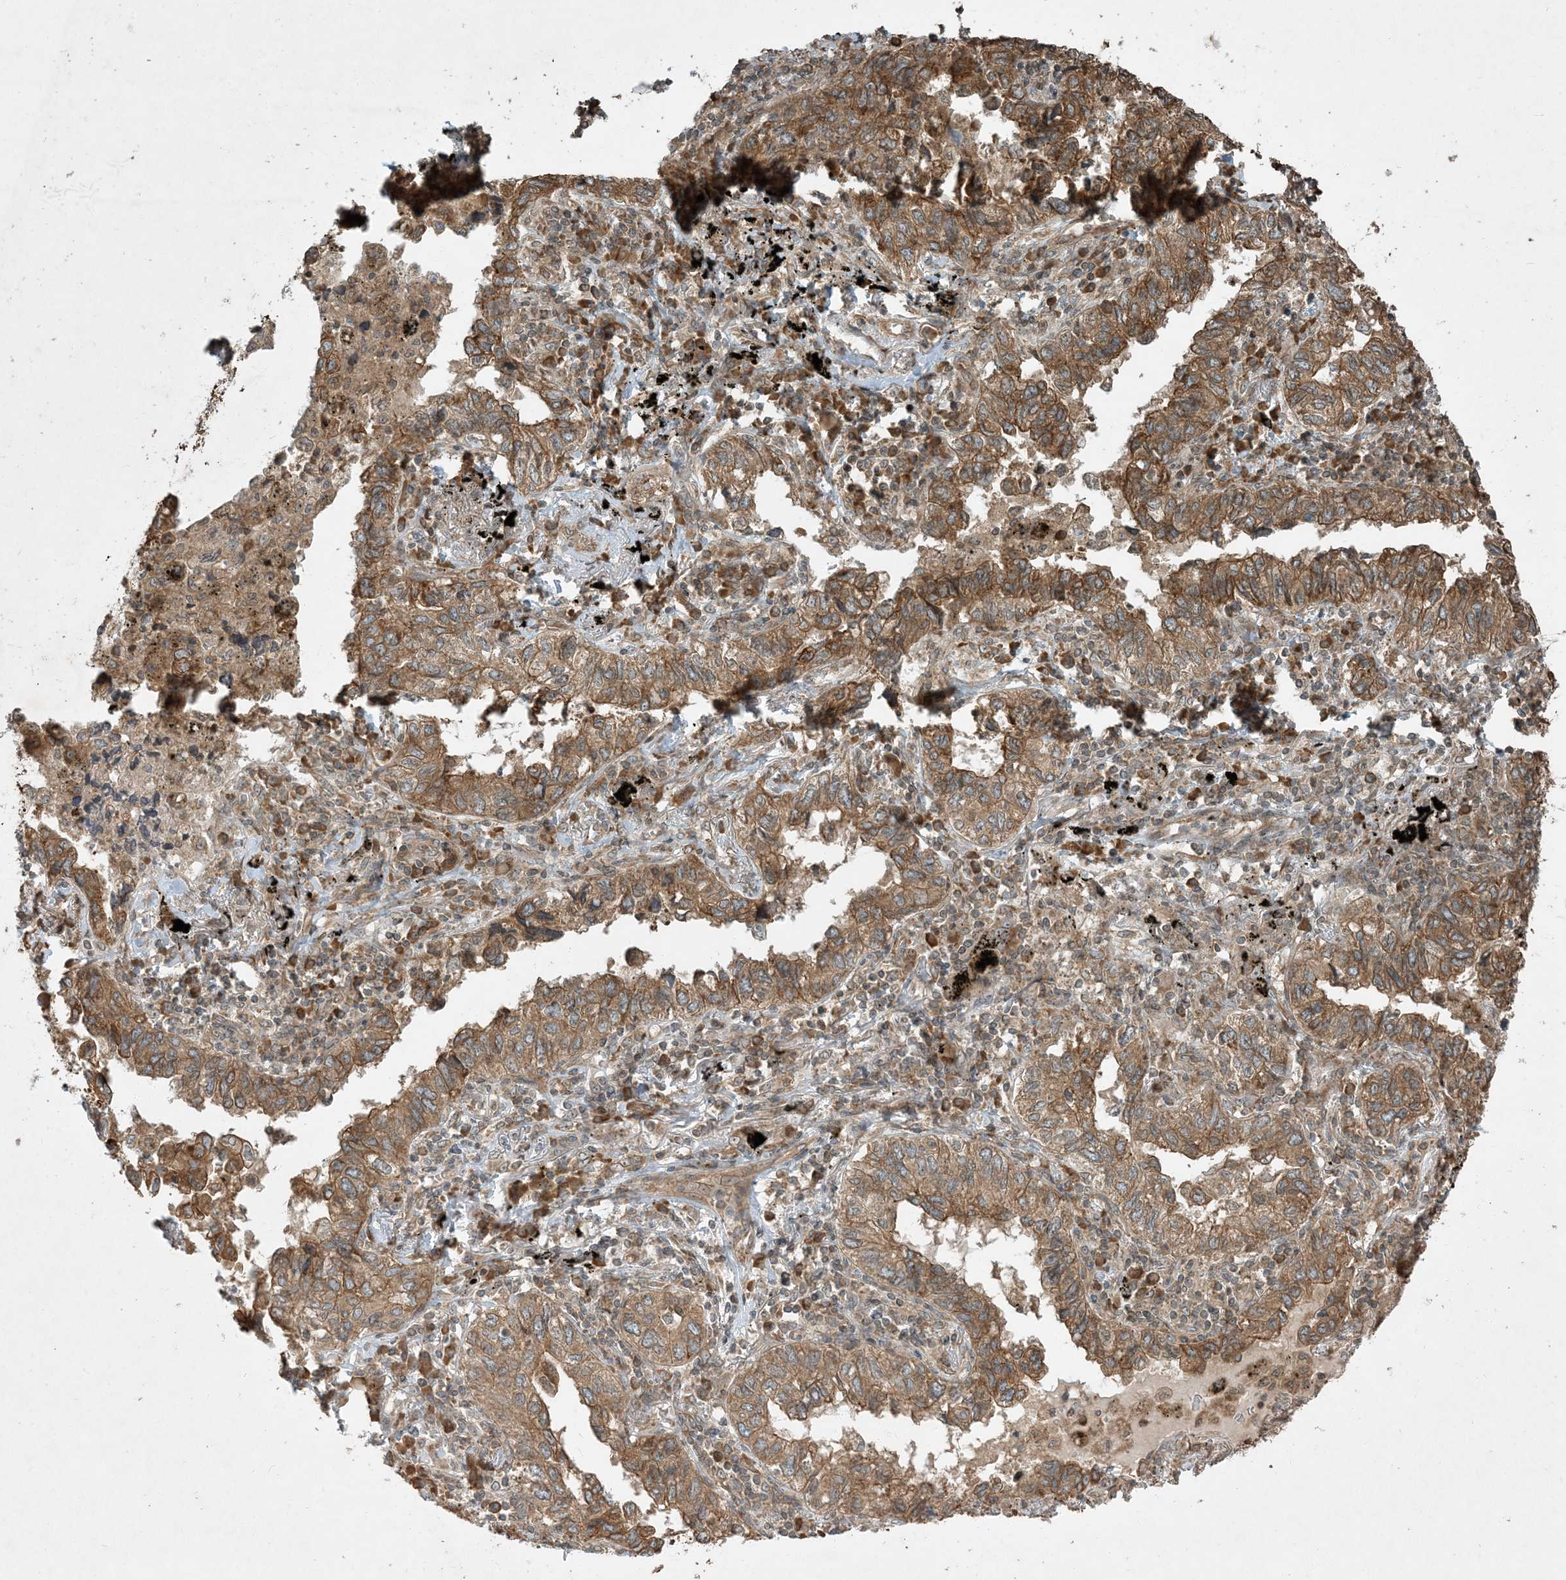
{"staining": {"intensity": "moderate", "quantity": ">75%", "location": "cytoplasmic/membranous"}, "tissue": "lung cancer", "cell_type": "Tumor cells", "image_type": "cancer", "snomed": [{"axis": "morphology", "description": "Adenocarcinoma, NOS"}, {"axis": "topography", "description": "Lung"}], "caption": "Human lung cancer (adenocarcinoma) stained with a brown dye demonstrates moderate cytoplasmic/membranous positive positivity in about >75% of tumor cells.", "gene": "COMMD8", "patient": {"sex": "male", "age": 65}}